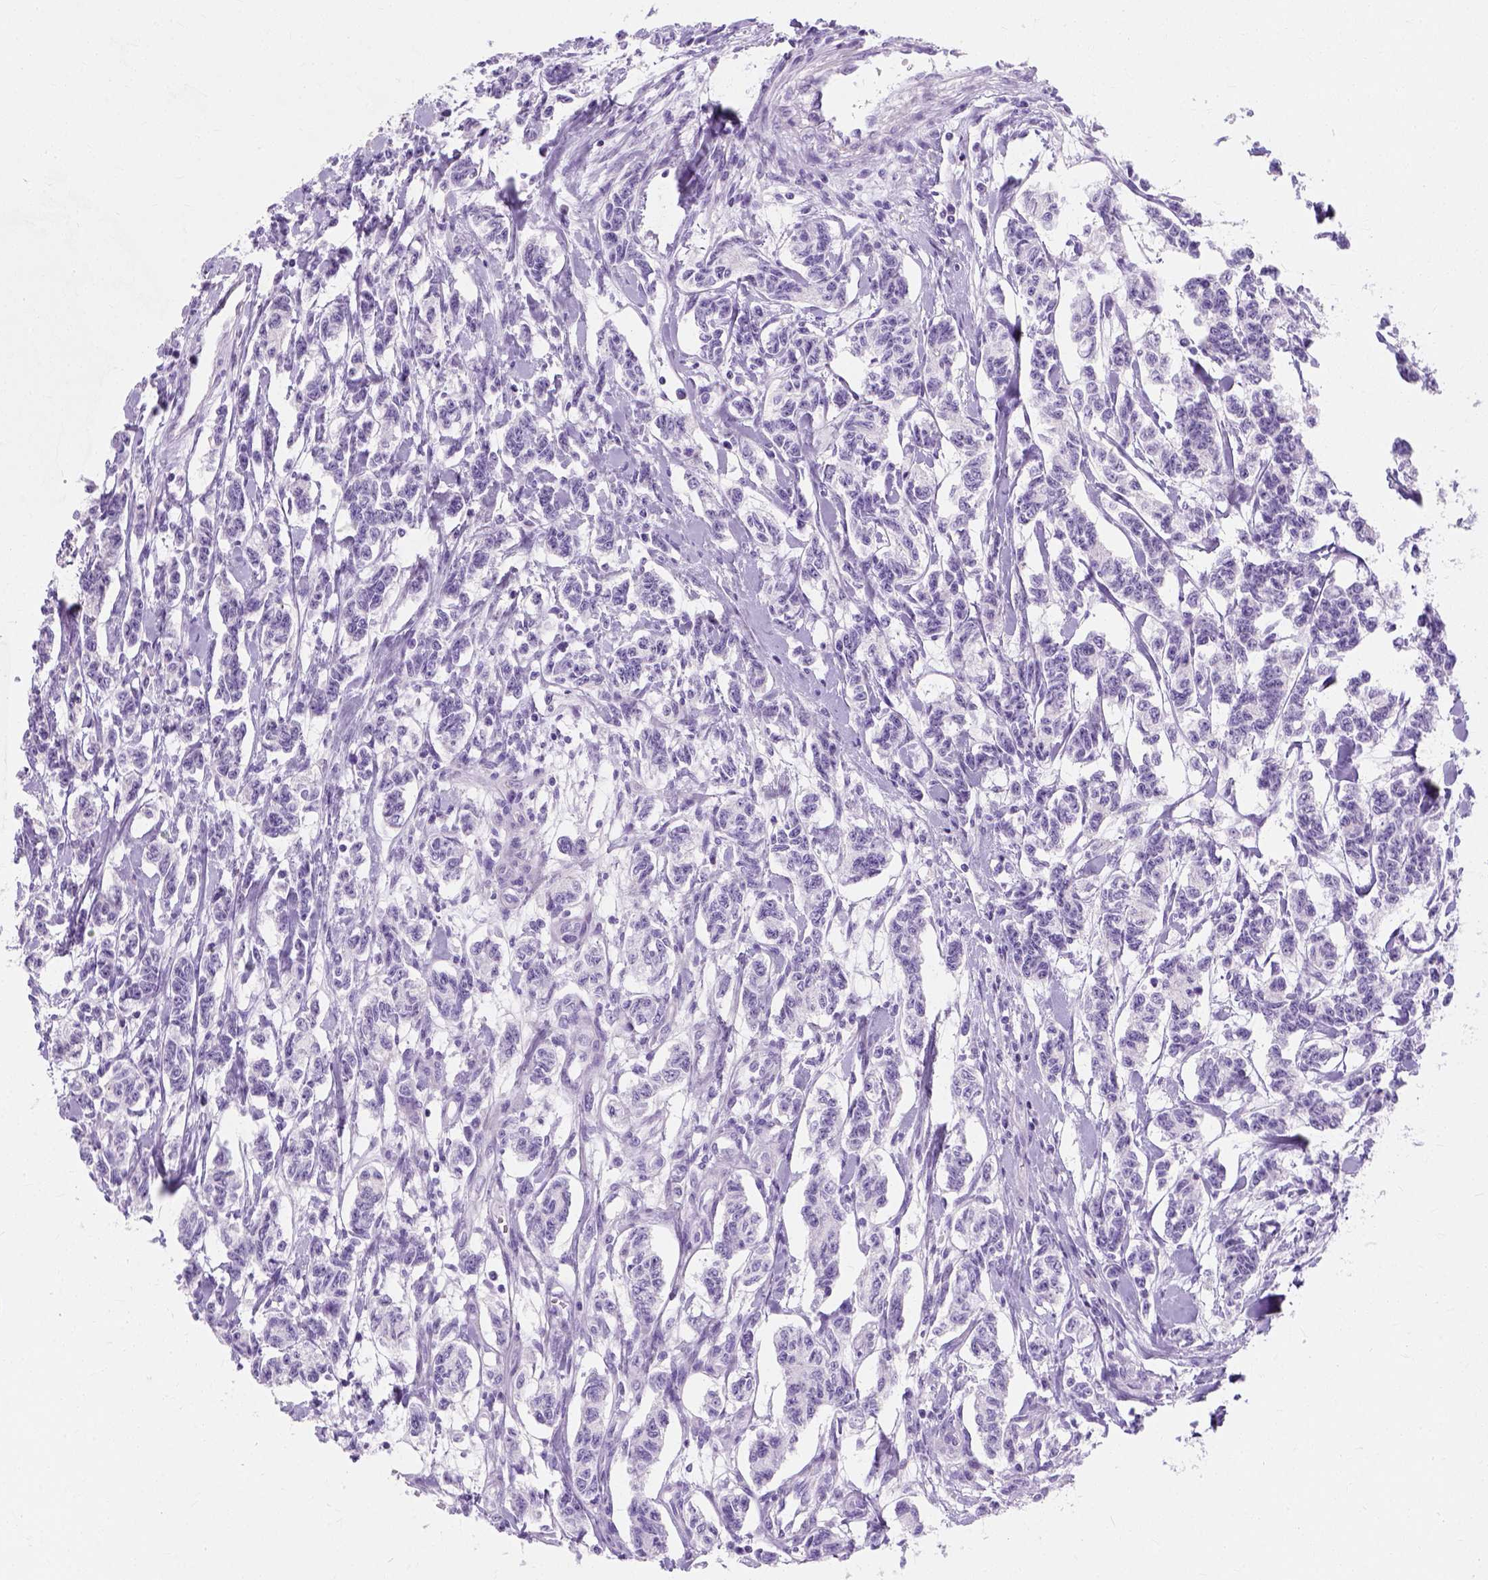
{"staining": {"intensity": "negative", "quantity": "none", "location": "none"}, "tissue": "carcinoid", "cell_type": "Tumor cells", "image_type": "cancer", "snomed": [{"axis": "morphology", "description": "Carcinoid, malignant, NOS"}, {"axis": "topography", "description": "Kidney"}], "caption": "Tumor cells are negative for protein expression in human malignant carcinoid.", "gene": "MYH15", "patient": {"sex": "female", "age": 41}}